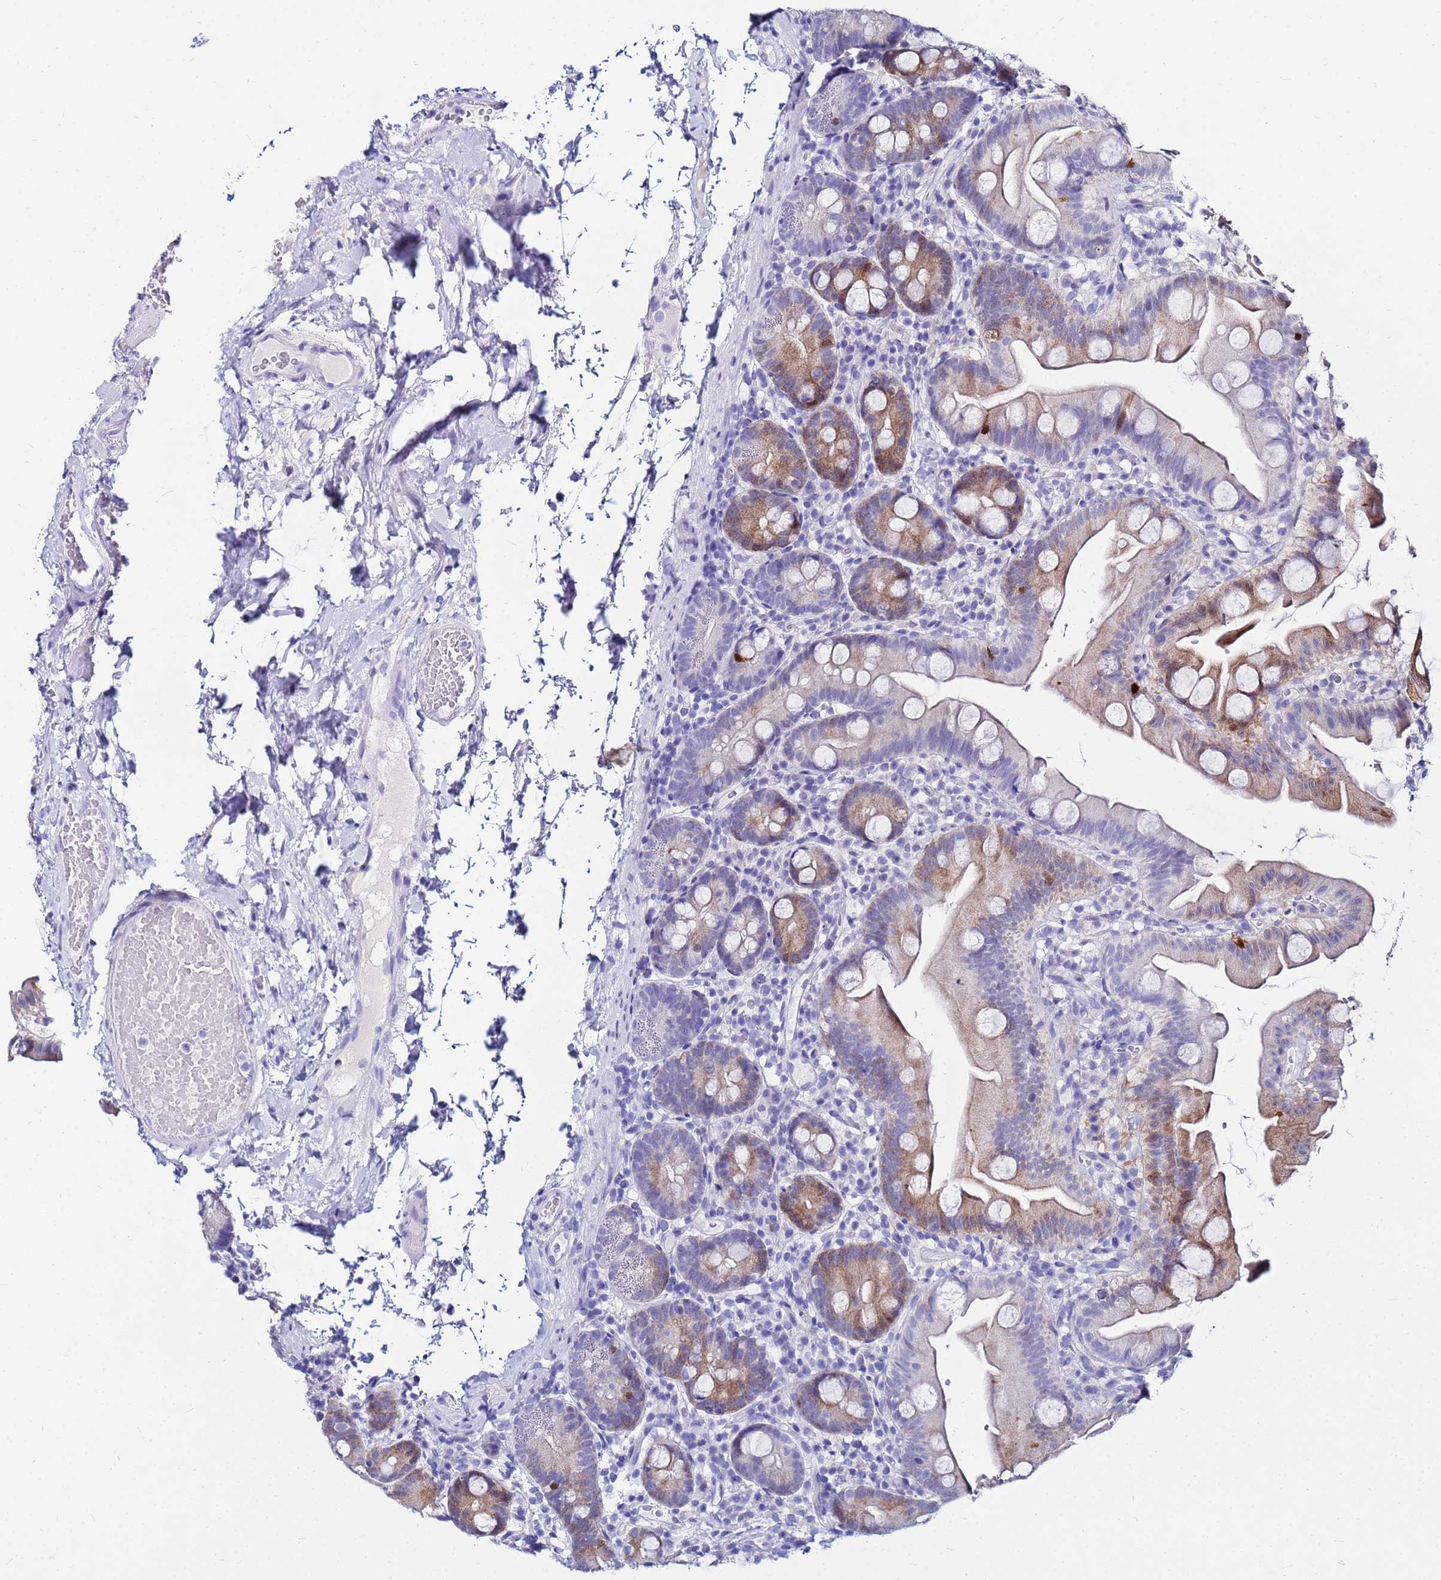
{"staining": {"intensity": "moderate", "quantity": "25%-75%", "location": "cytoplasmic/membranous"}, "tissue": "small intestine", "cell_type": "Glandular cells", "image_type": "normal", "snomed": [{"axis": "morphology", "description": "Normal tissue, NOS"}, {"axis": "topography", "description": "Small intestine"}], "caption": "Protein positivity by immunohistochemistry shows moderate cytoplasmic/membranous staining in about 25%-75% of glandular cells in normal small intestine. The protein of interest is stained brown, and the nuclei are stained in blue (DAB (3,3'-diaminobenzidine) IHC with brightfield microscopy, high magnification).", "gene": "PPP1R14C", "patient": {"sex": "female", "age": 68}}